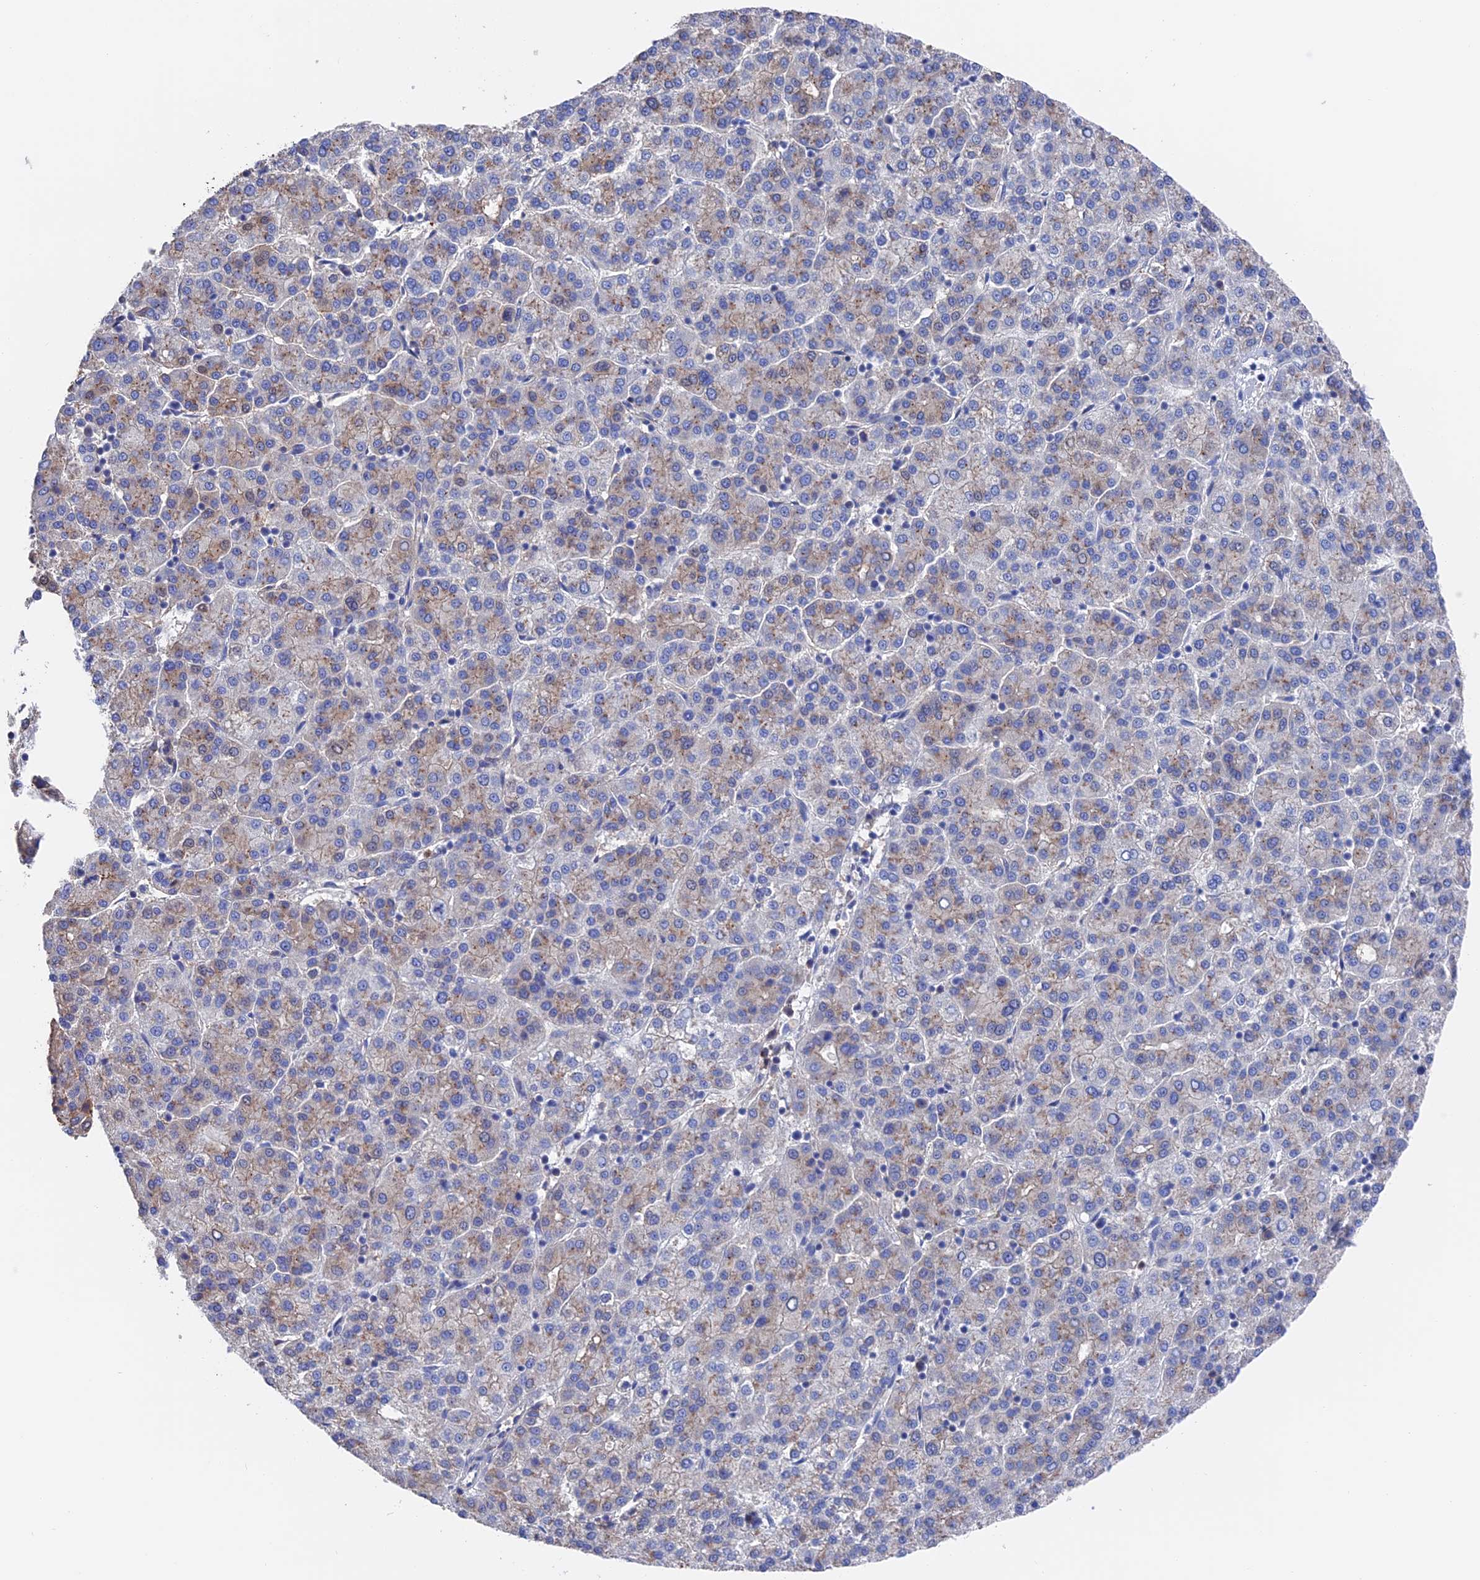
{"staining": {"intensity": "weak", "quantity": "<25%", "location": "cytoplasmic/membranous"}, "tissue": "liver cancer", "cell_type": "Tumor cells", "image_type": "cancer", "snomed": [{"axis": "morphology", "description": "Carcinoma, Hepatocellular, NOS"}, {"axis": "topography", "description": "Liver"}], "caption": "Protein analysis of liver cancer reveals no significant expression in tumor cells.", "gene": "HPF1", "patient": {"sex": "female", "age": 58}}